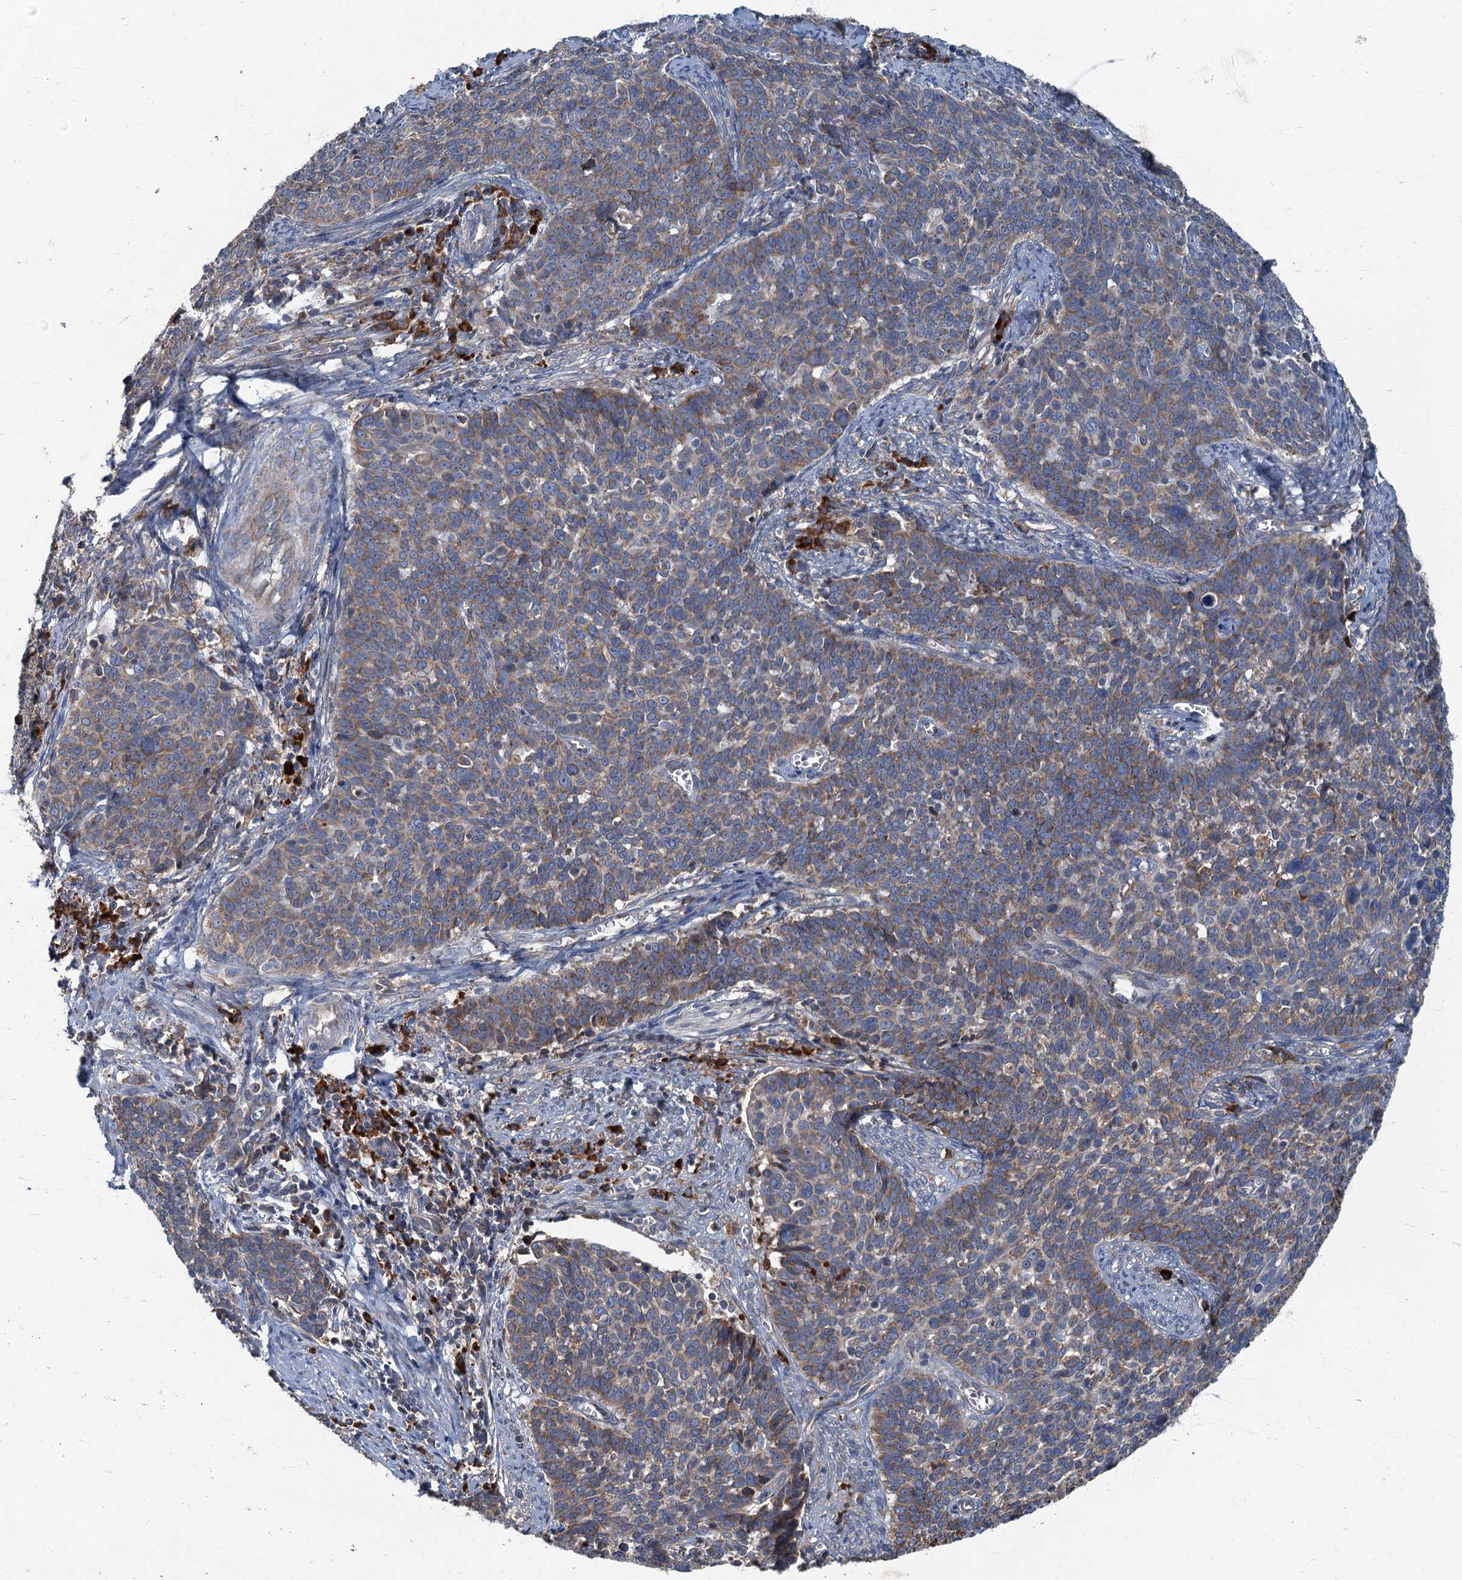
{"staining": {"intensity": "weak", "quantity": ">75%", "location": "cytoplasmic/membranous"}, "tissue": "cervical cancer", "cell_type": "Tumor cells", "image_type": "cancer", "snomed": [{"axis": "morphology", "description": "Squamous cell carcinoma, NOS"}, {"axis": "topography", "description": "Cervix"}], "caption": "The histopathology image shows immunohistochemical staining of cervical cancer. There is weak cytoplasmic/membranous expression is seen in about >75% of tumor cells.", "gene": "SPDYC", "patient": {"sex": "female", "age": 39}}